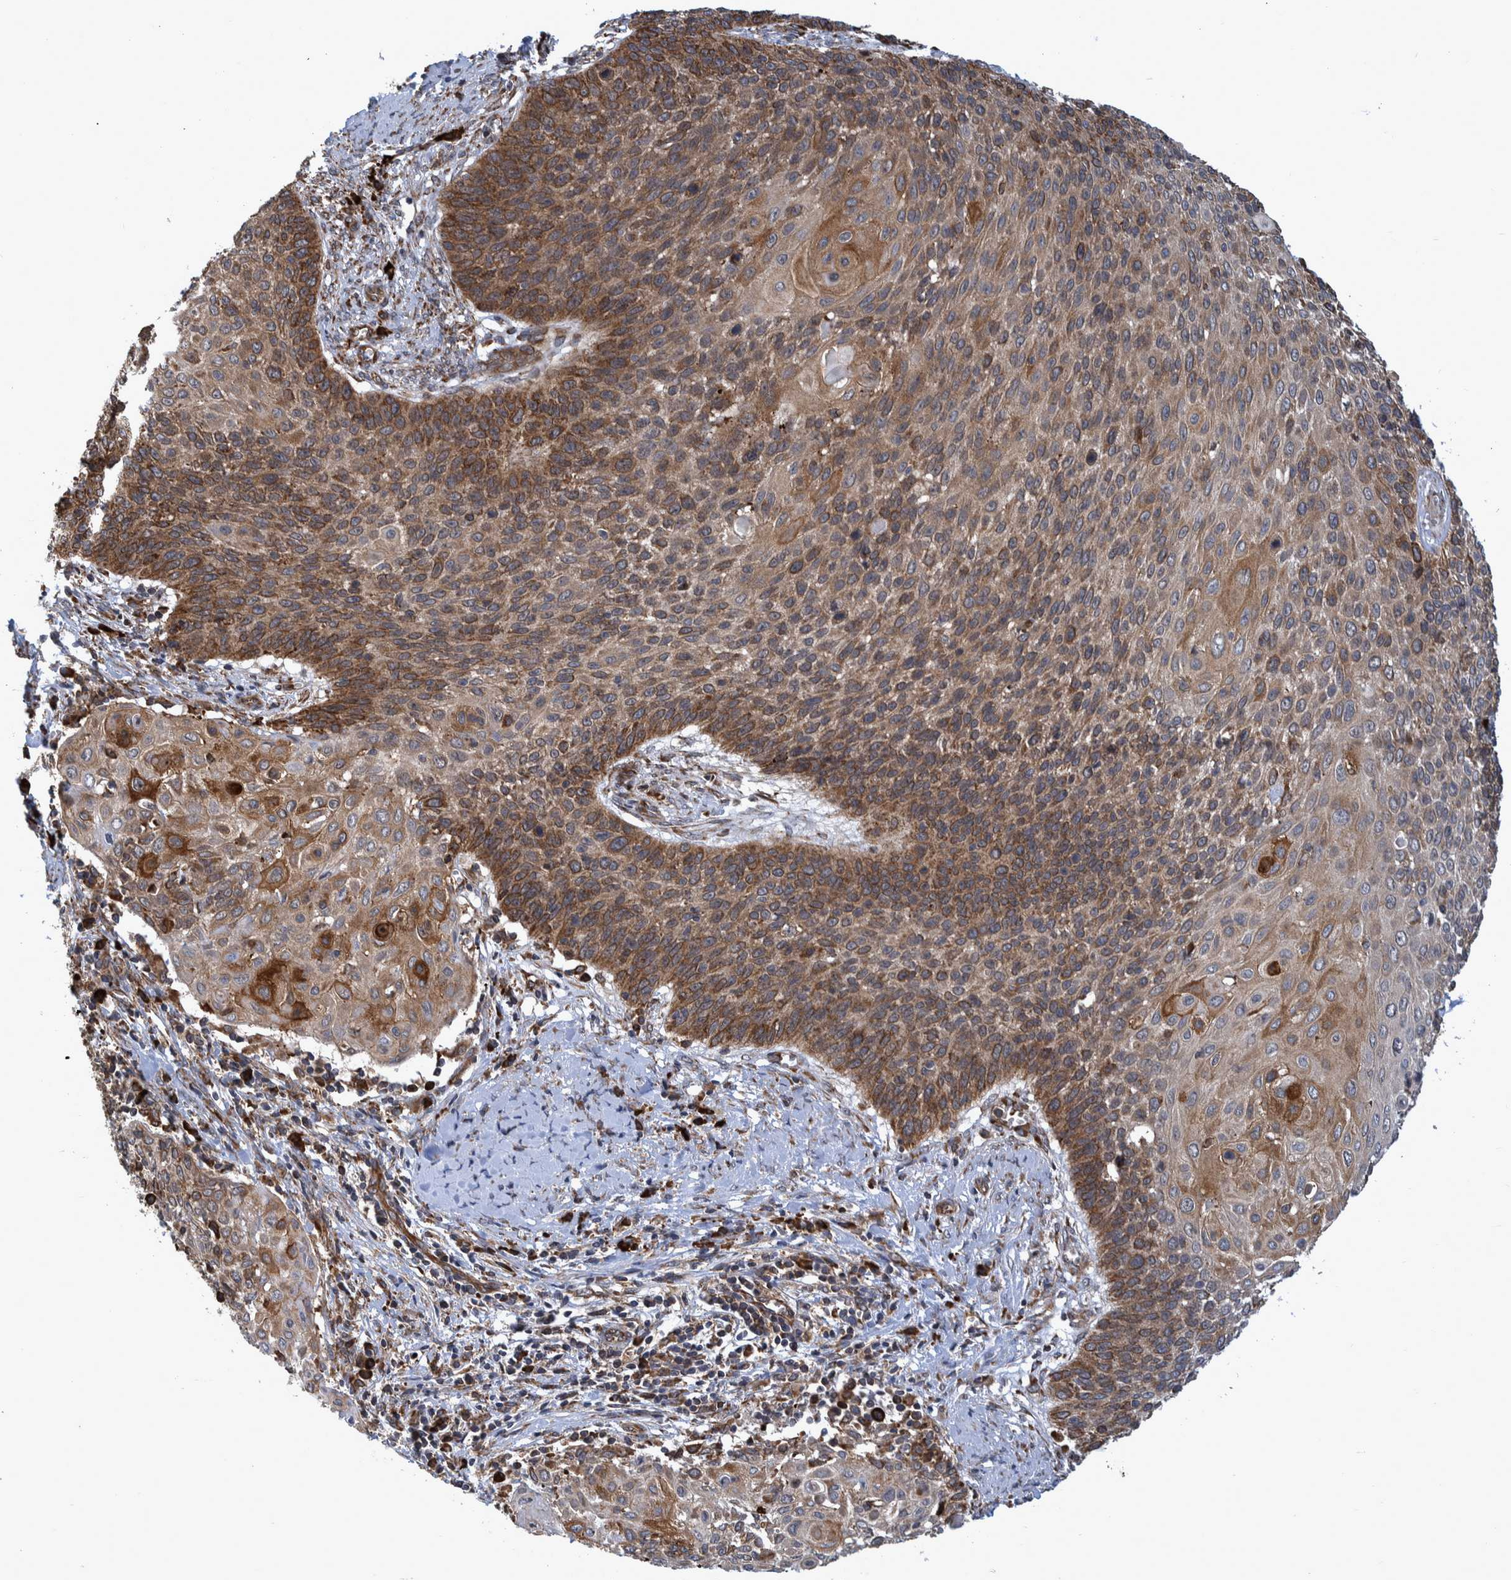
{"staining": {"intensity": "moderate", "quantity": ">75%", "location": "cytoplasmic/membranous"}, "tissue": "cervical cancer", "cell_type": "Tumor cells", "image_type": "cancer", "snomed": [{"axis": "morphology", "description": "Squamous cell carcinoma, NOS"}, {"axis": "topography", "description": "Cervix"}], "caption": "Immunohistochemical staining of cervical squamous cell carcinoma reveals medium levels of moderate cytoplasmic/membranous staining in about >75% of tumor cells.", "gene": "SPAG5", "patient": {"sex": "female", "age": 39}}